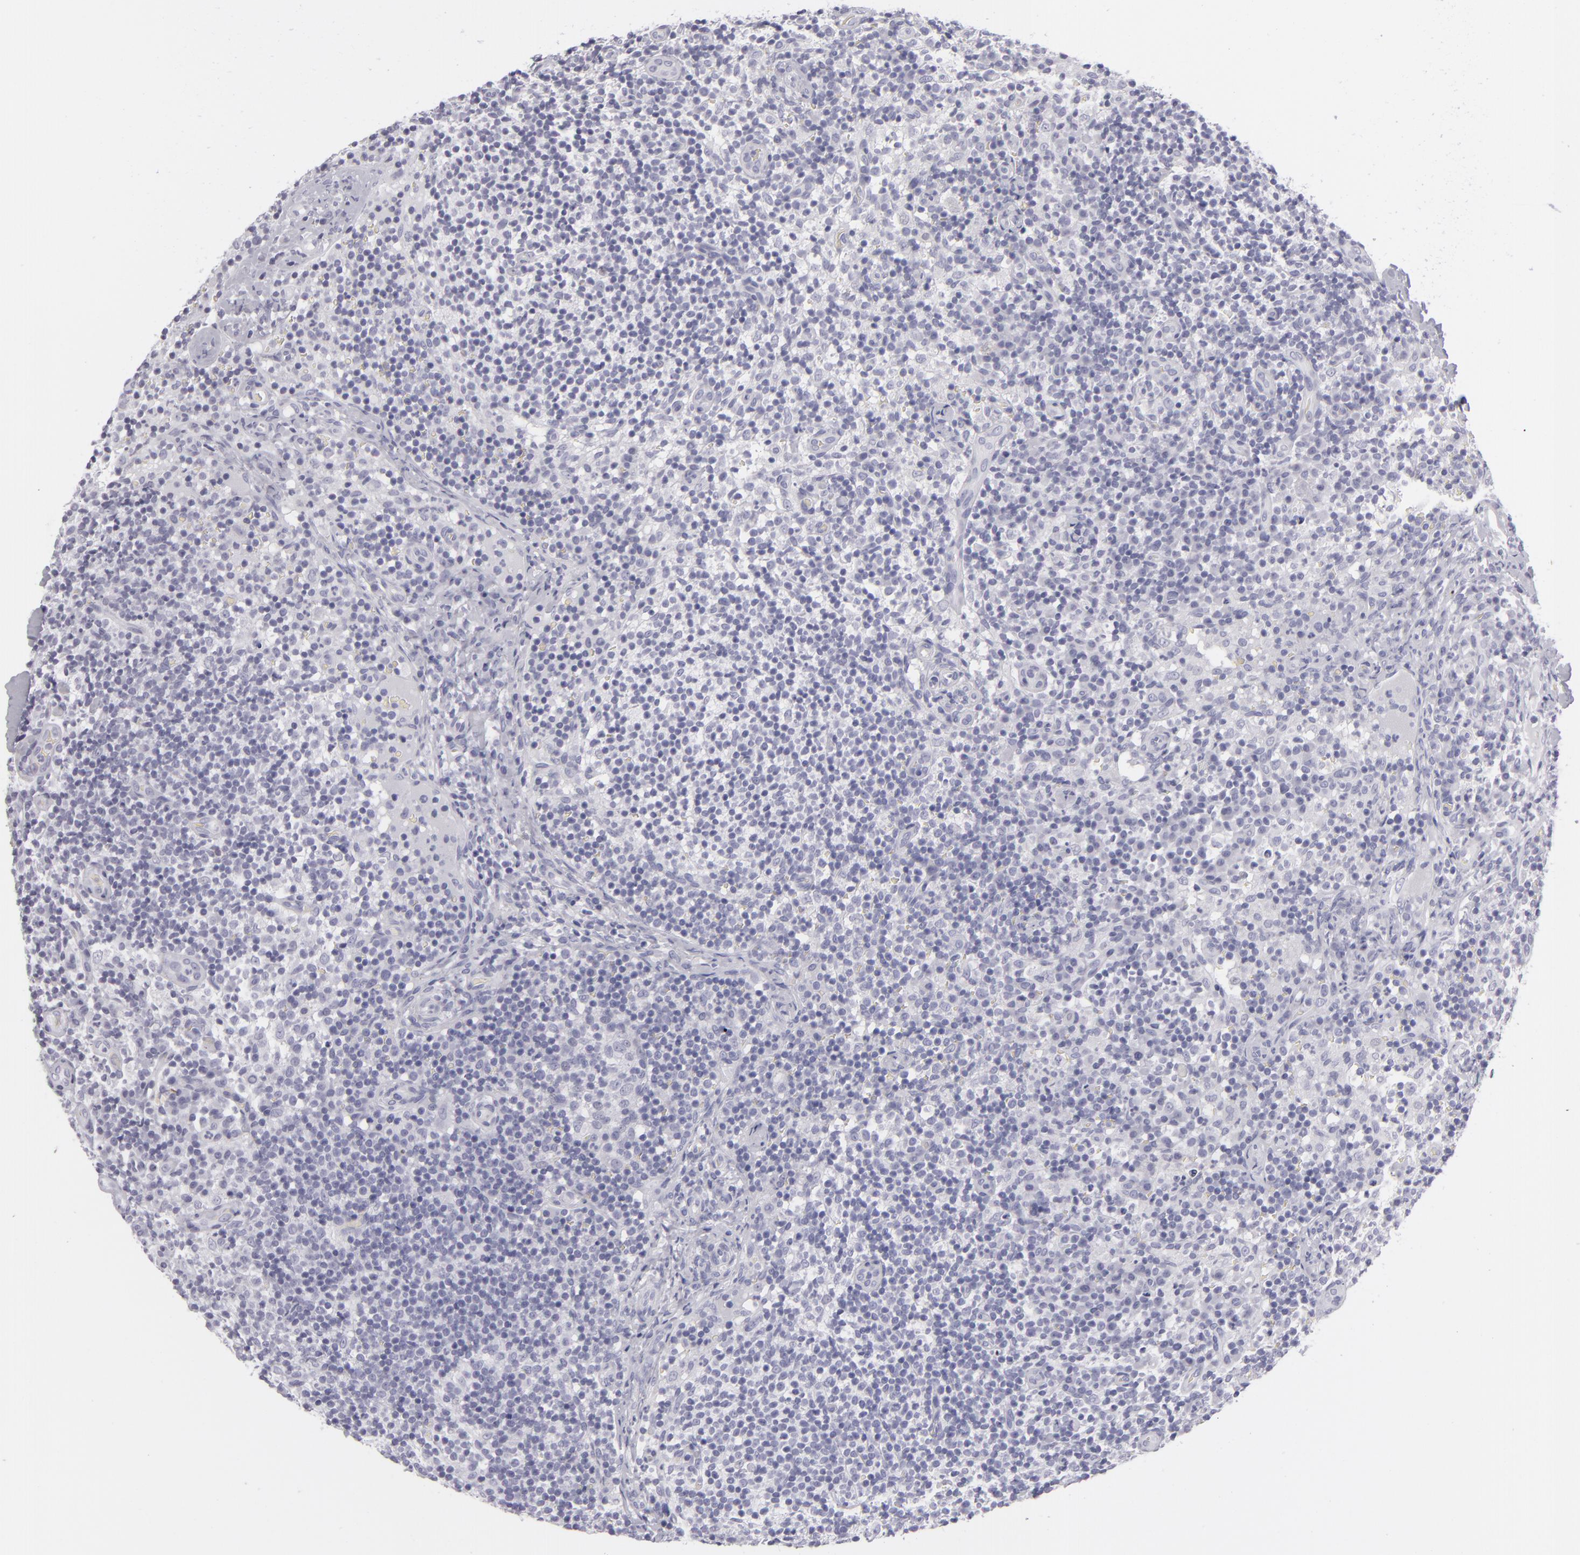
{"staining": {"intensity": "negative", "quantity": "none", "location": "none"}, "tissue": "lymph node", "cell_type": "Germinal center cells", "image_type": "normal", "snomed": [{"axis": "morphology", "description": "Normal tissue, NOS"}, {"axis": "morphology", "description": "Inflammation, NOS"}, {"axis": "topography", "description": "Lymph node"}], "caption": "Immunohistochemistry (IHC) histopathology image of unremarkable lymph node: human lymph node stained with DAB (3,3'-diaminobenzidine) displays no significant protein staining in germinal center cells.", "gene": "VIL1", "patient": {"sex": "male", "age": 46}}